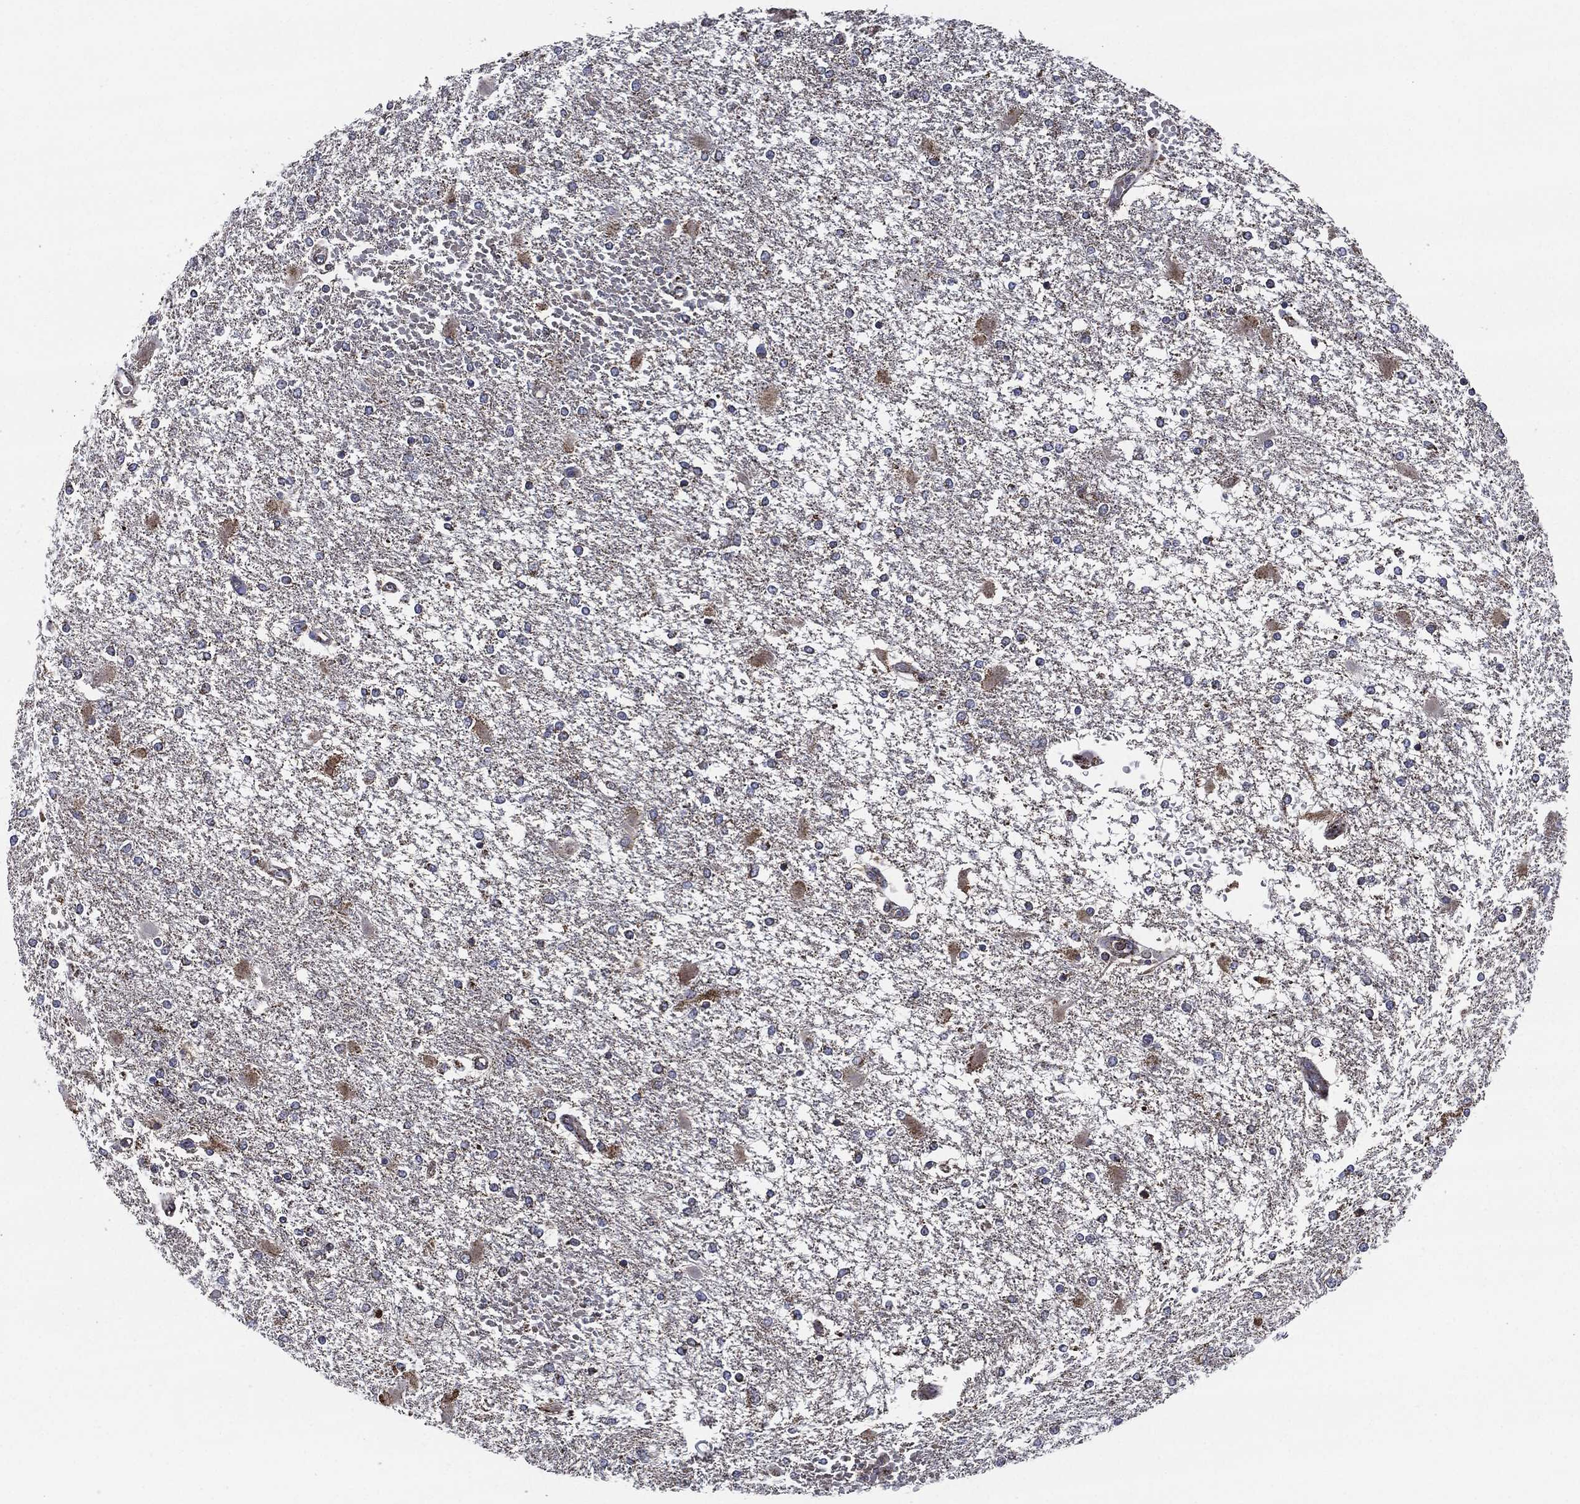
{"staining": {"intensity": "weak", "quantity": "<25%", "location": "cytoplasmic/membranous"}, "tissue": "glioma", "cell_type": "Tumor cells", "image_type": "cancer", "snomed": [{"axis": "morphology", "description": "Glioma, malignant, High grade"}, {"axis": "topography", "description": "Cerebral cortex"}], "caption": "Human malignant glioma (high-grade) stained for a protein using IHC demonstrates no staining in tumor cells.", "gene": "NDUFV2", "patient": {"sex": "male", "age": 79}}